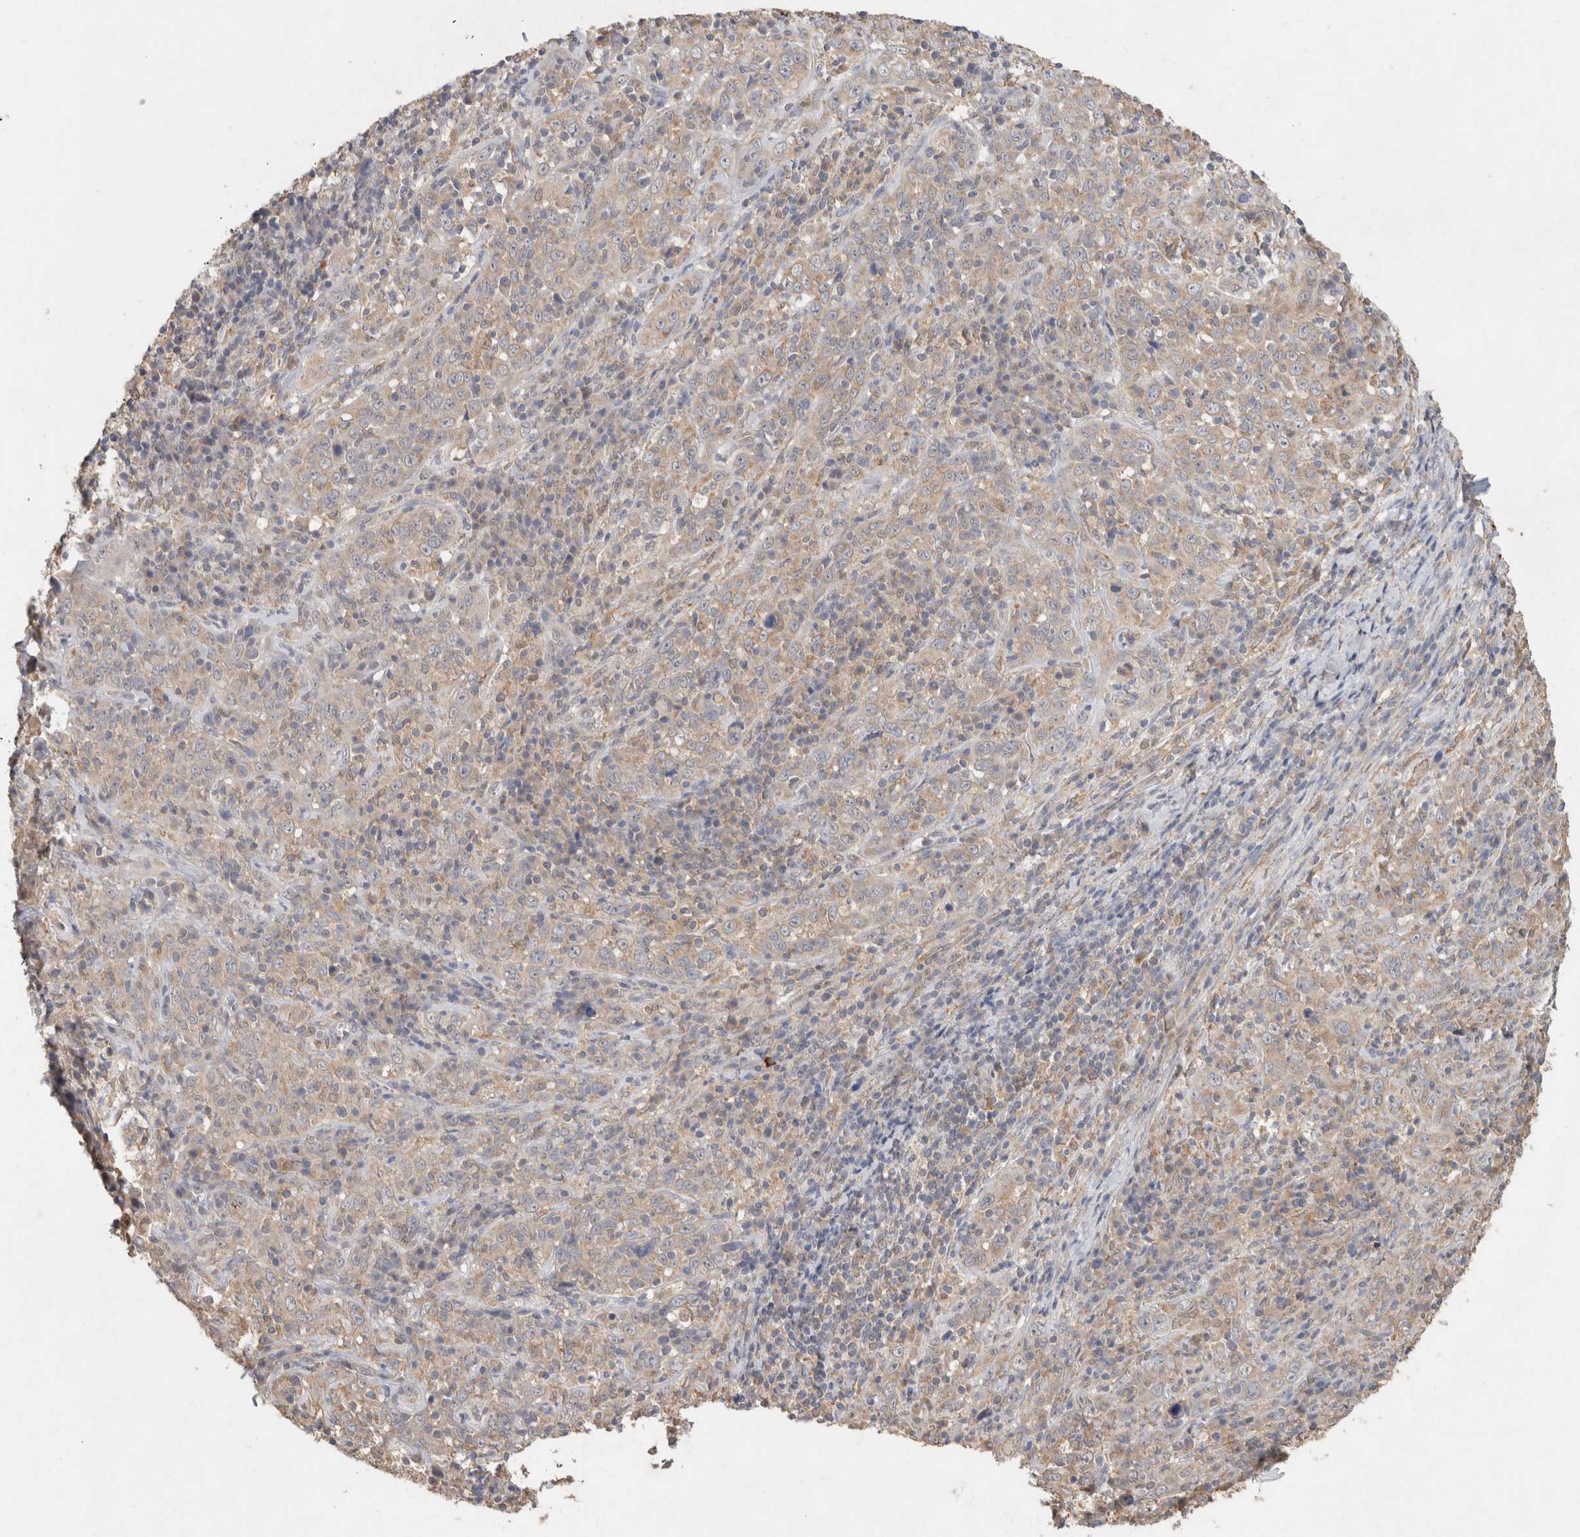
{"staining": {"intensity": "weak", "quantity": "25%-75%", "location": "cytoplasmic/membranous"}, "tissue": "cervical cancer", "cell_type": "Tumor cells", "image_type": "cancer", "snomed": [{"axis": "morphology", "description": "Squamous cell carcinoma, NOS"}, {"axis": "topography", "description": "Cervix"}], "caption": "Squamous cell carcinoma (cervical) stained for a protein demonstrates weak cytoplasmic/membranous positivity in tumor cells. The protein is shown in brown color, while the nuclei are stained blue.", "gene": "RAB14", "patient": {"sex": "female", "age": 46}}